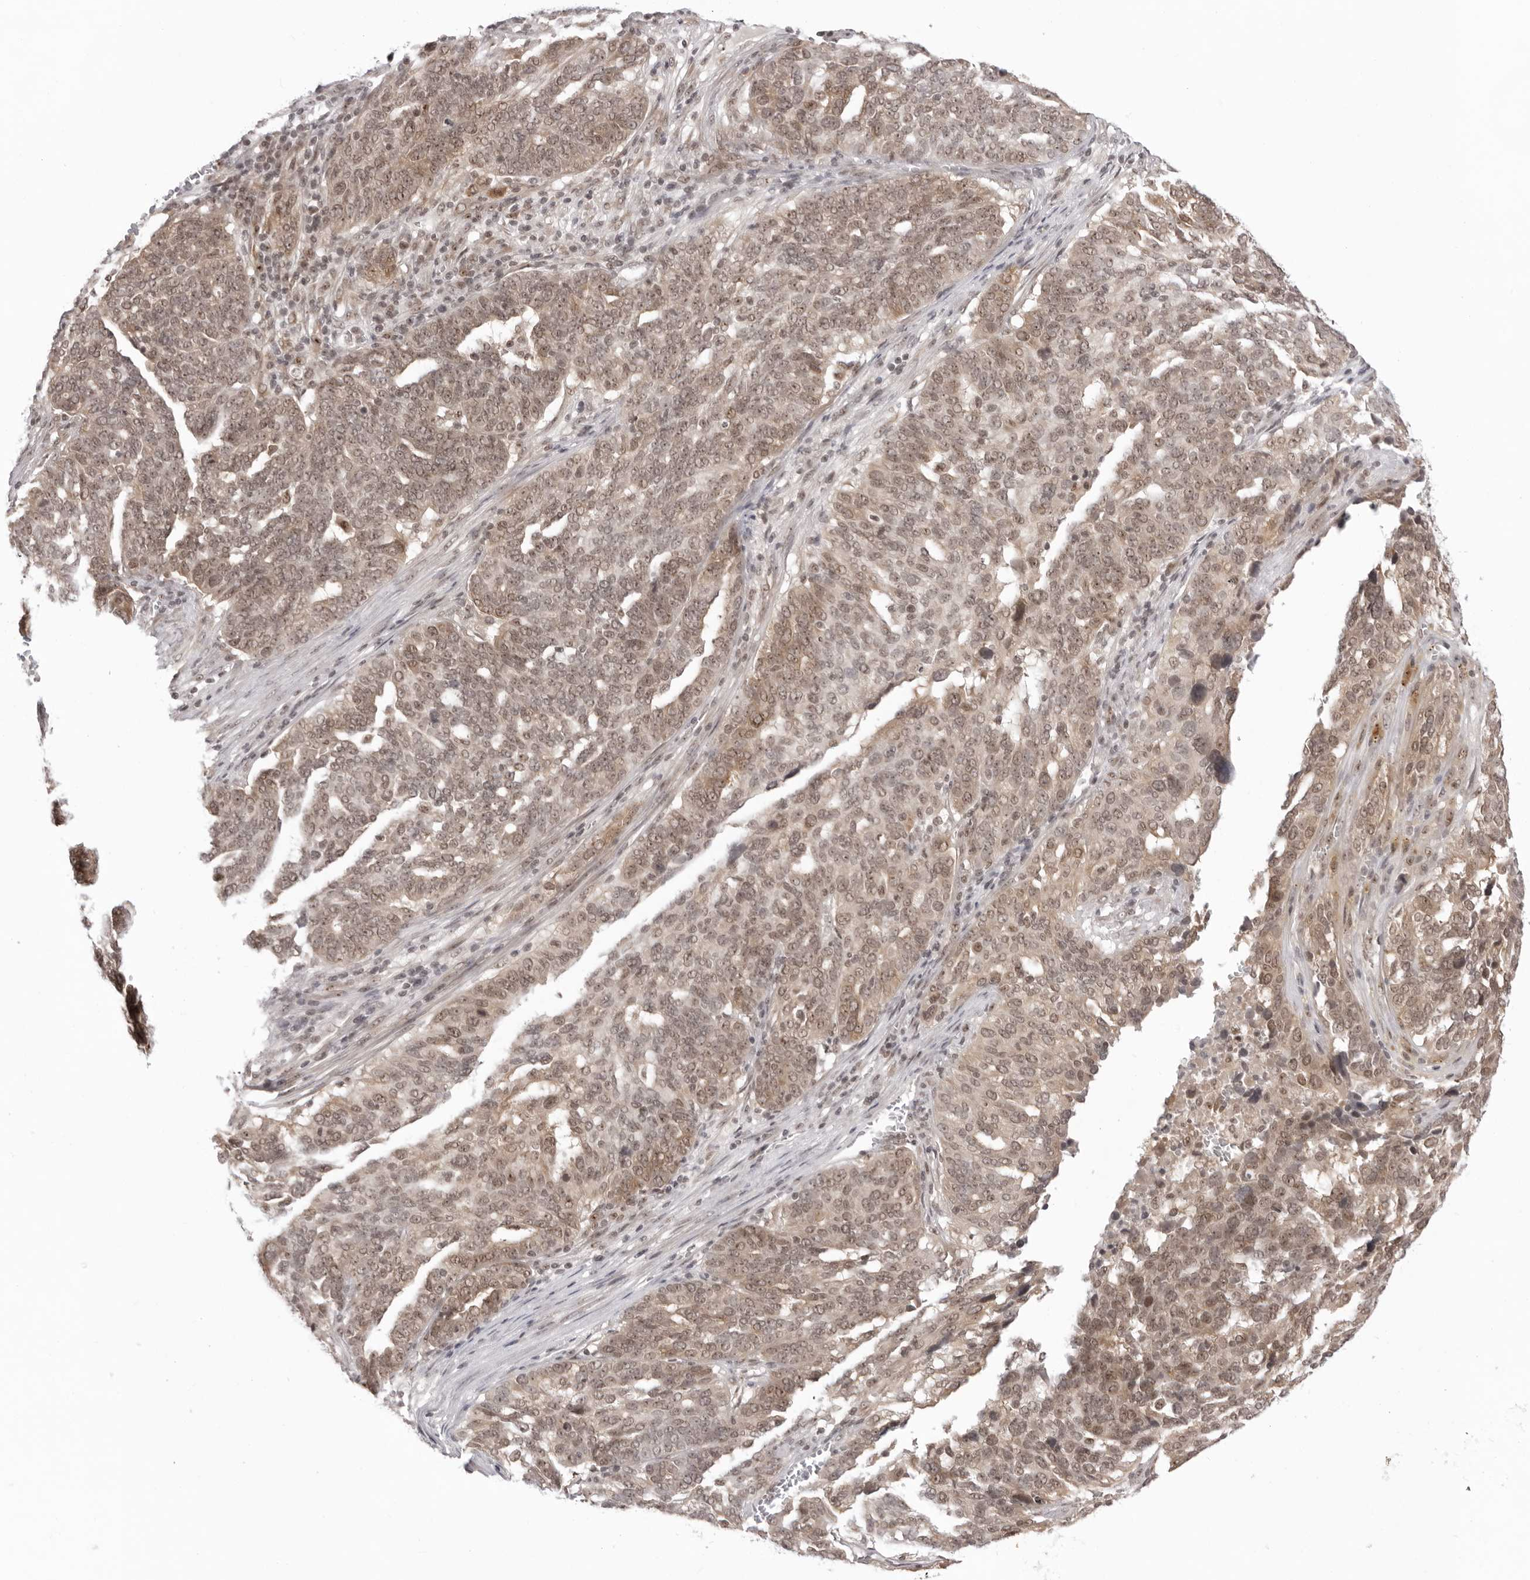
{"staining": {"intensity": "moderate", "quantity": ">75%", "location": "cytoplasmic/membranous,nuclear"}, "tissue": "ovarian cancer", "cell_type": "Tumor cells", "image_type": "cancer", "snomed": [{"axis": "morphology", "description": "Cystadenocarcinoma, serous, NOS"}, {"axis": "topography", "description": "Ovary"}], "caption": "Tumor cells display medium levels of moderate cytoplasmic/membranous and nuclear positivity in approximately >75% of cells in ovarian serous cystadenocarcinoma. The protein is shown in brown color, while the nuclei are stained blue.", "gene": "EXOSC10", "patient": {"sex": "female", "age": 59}}